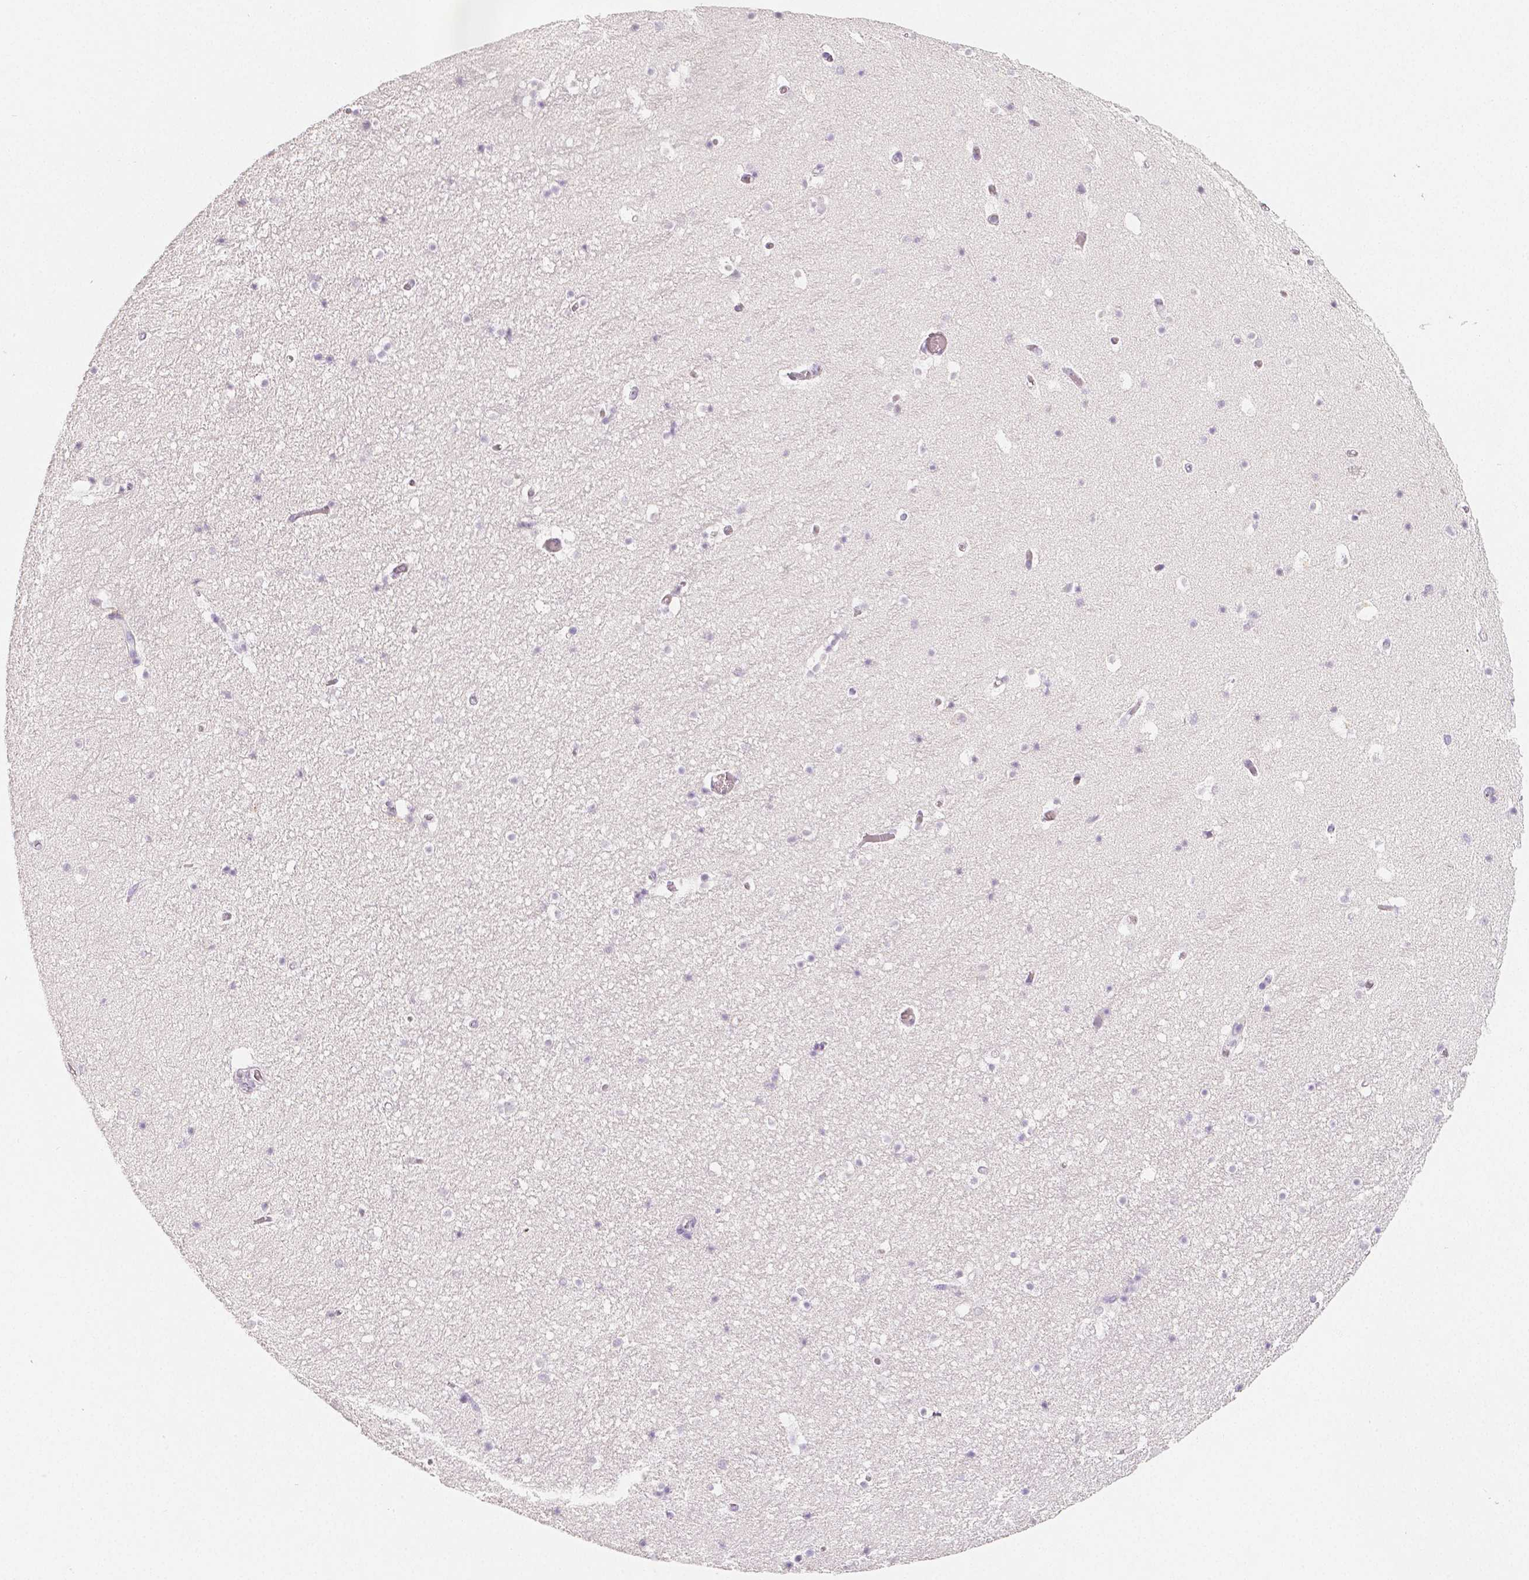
{"staining": {"intensity": "negative", "quantity": "none", "location": "none"}, "tissue": "hippocampus", "cell_type": "Glial cells", "image_type": "normal", "snomed": [{"axis": "morphology", "description": "Normal tissue, NOS"}, {"axis": "topography", "description": "Hippocampus"}], "caption": "IHC micrograph of benign hippocampus stained for a protein (brown), which demonstrates no expression in glial cells. (DAB (3,3'-diaminobenzidine) IHC visualized using brightfield microscopy, high magnification).", "gene": "HNF1B", "patient": {"sex": "male", "age": 26}}